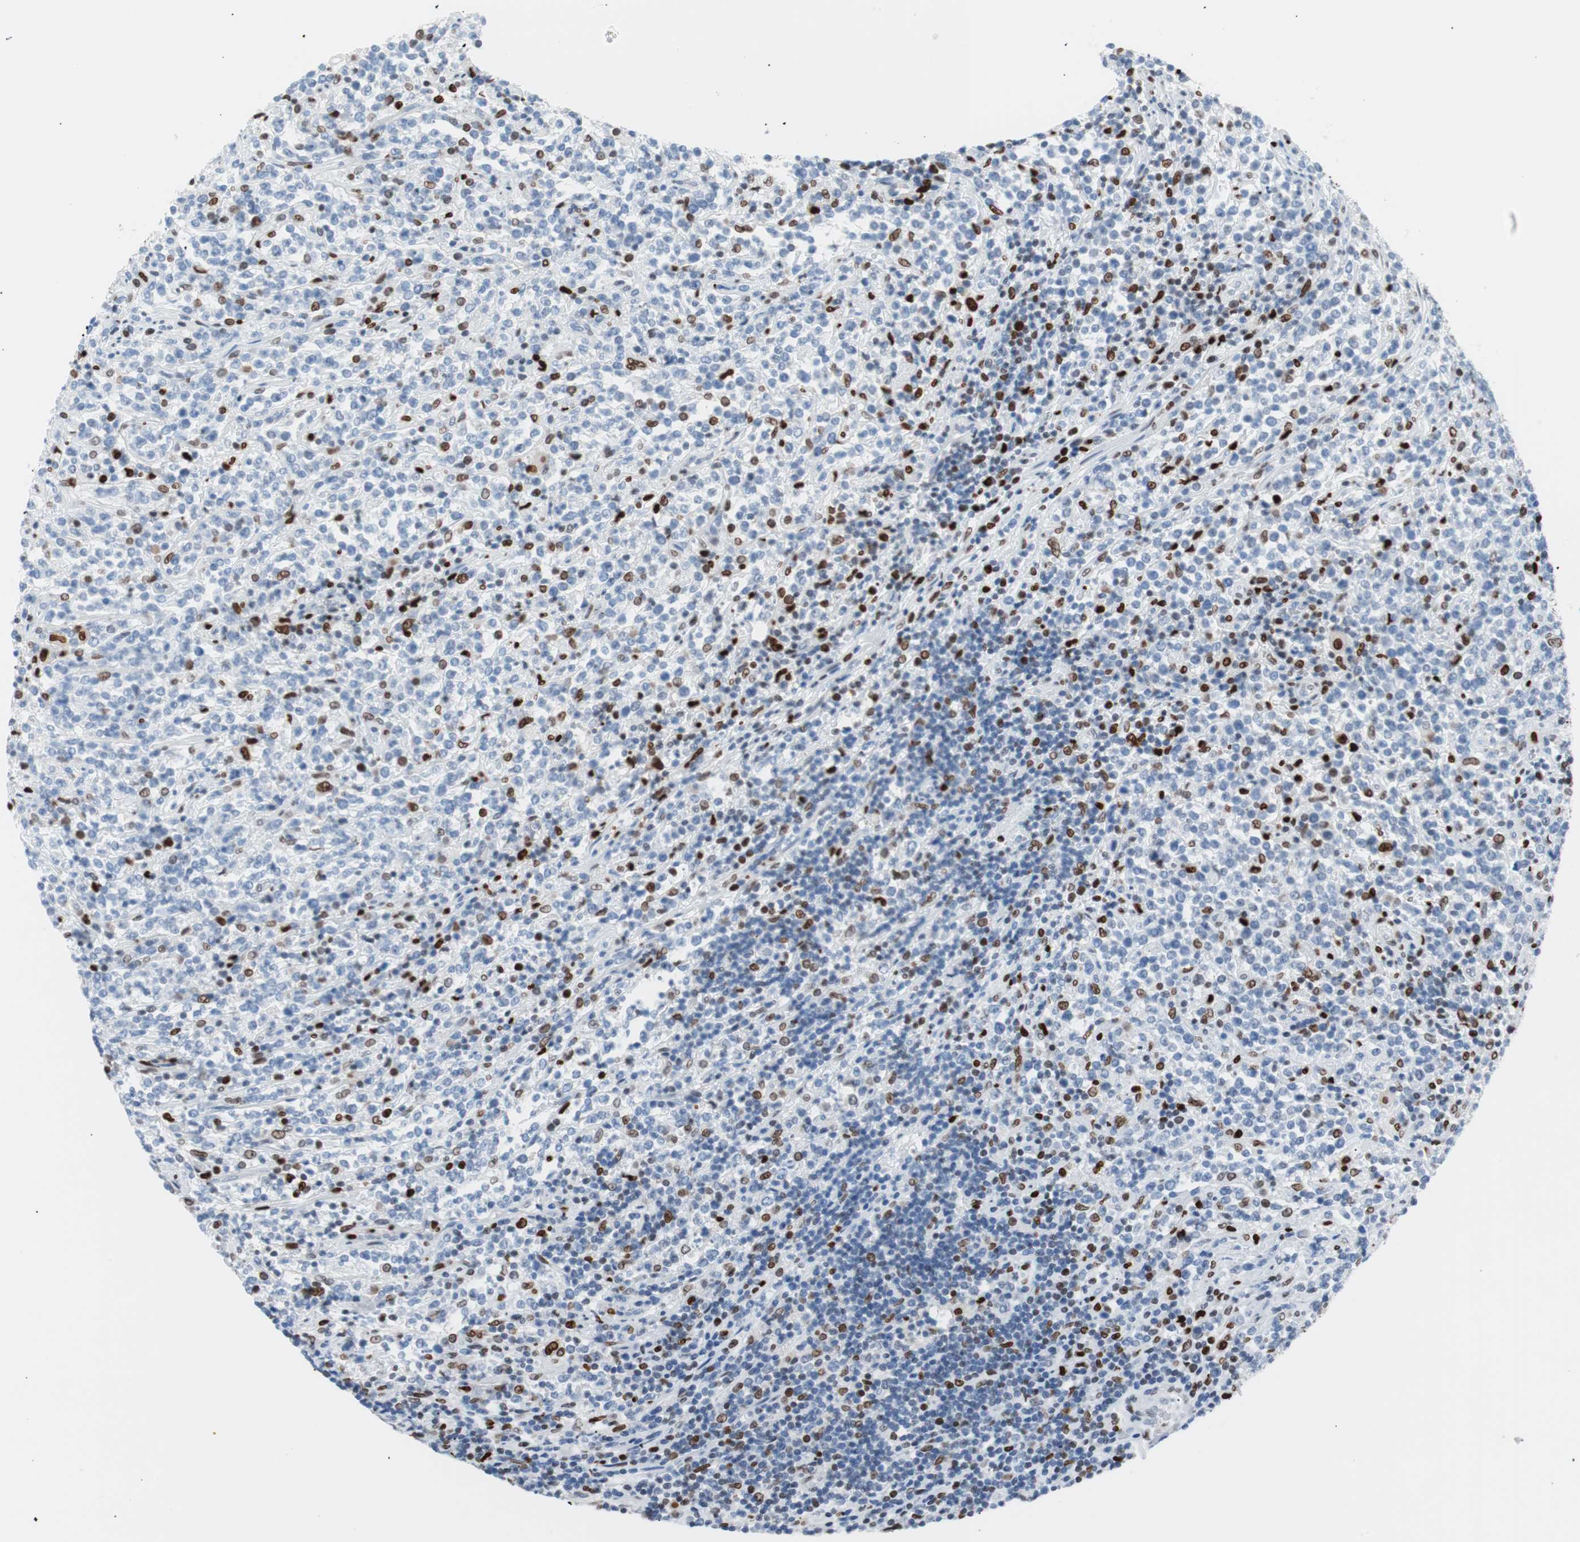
{"staining": {"intensity": "weak", "quantity": "<25%", "location": "nuclear"}, "tissue": "lymphoma", "cell_type": "Tumor cells", "image_type": "cancer", "snomed": [{"axis": "morphology", "description": "Malignant lymphoma, non-Hodgkin's type, High grade"}, {"axis": "topography", "description": "Soft tissue"}], "caption": "Immunohistochemistry (IHC) of human lymphoma demonstrates no staining in tumor cells.", "gene": "CEBPB", "patient": {"sex": "male", "age": 18}}